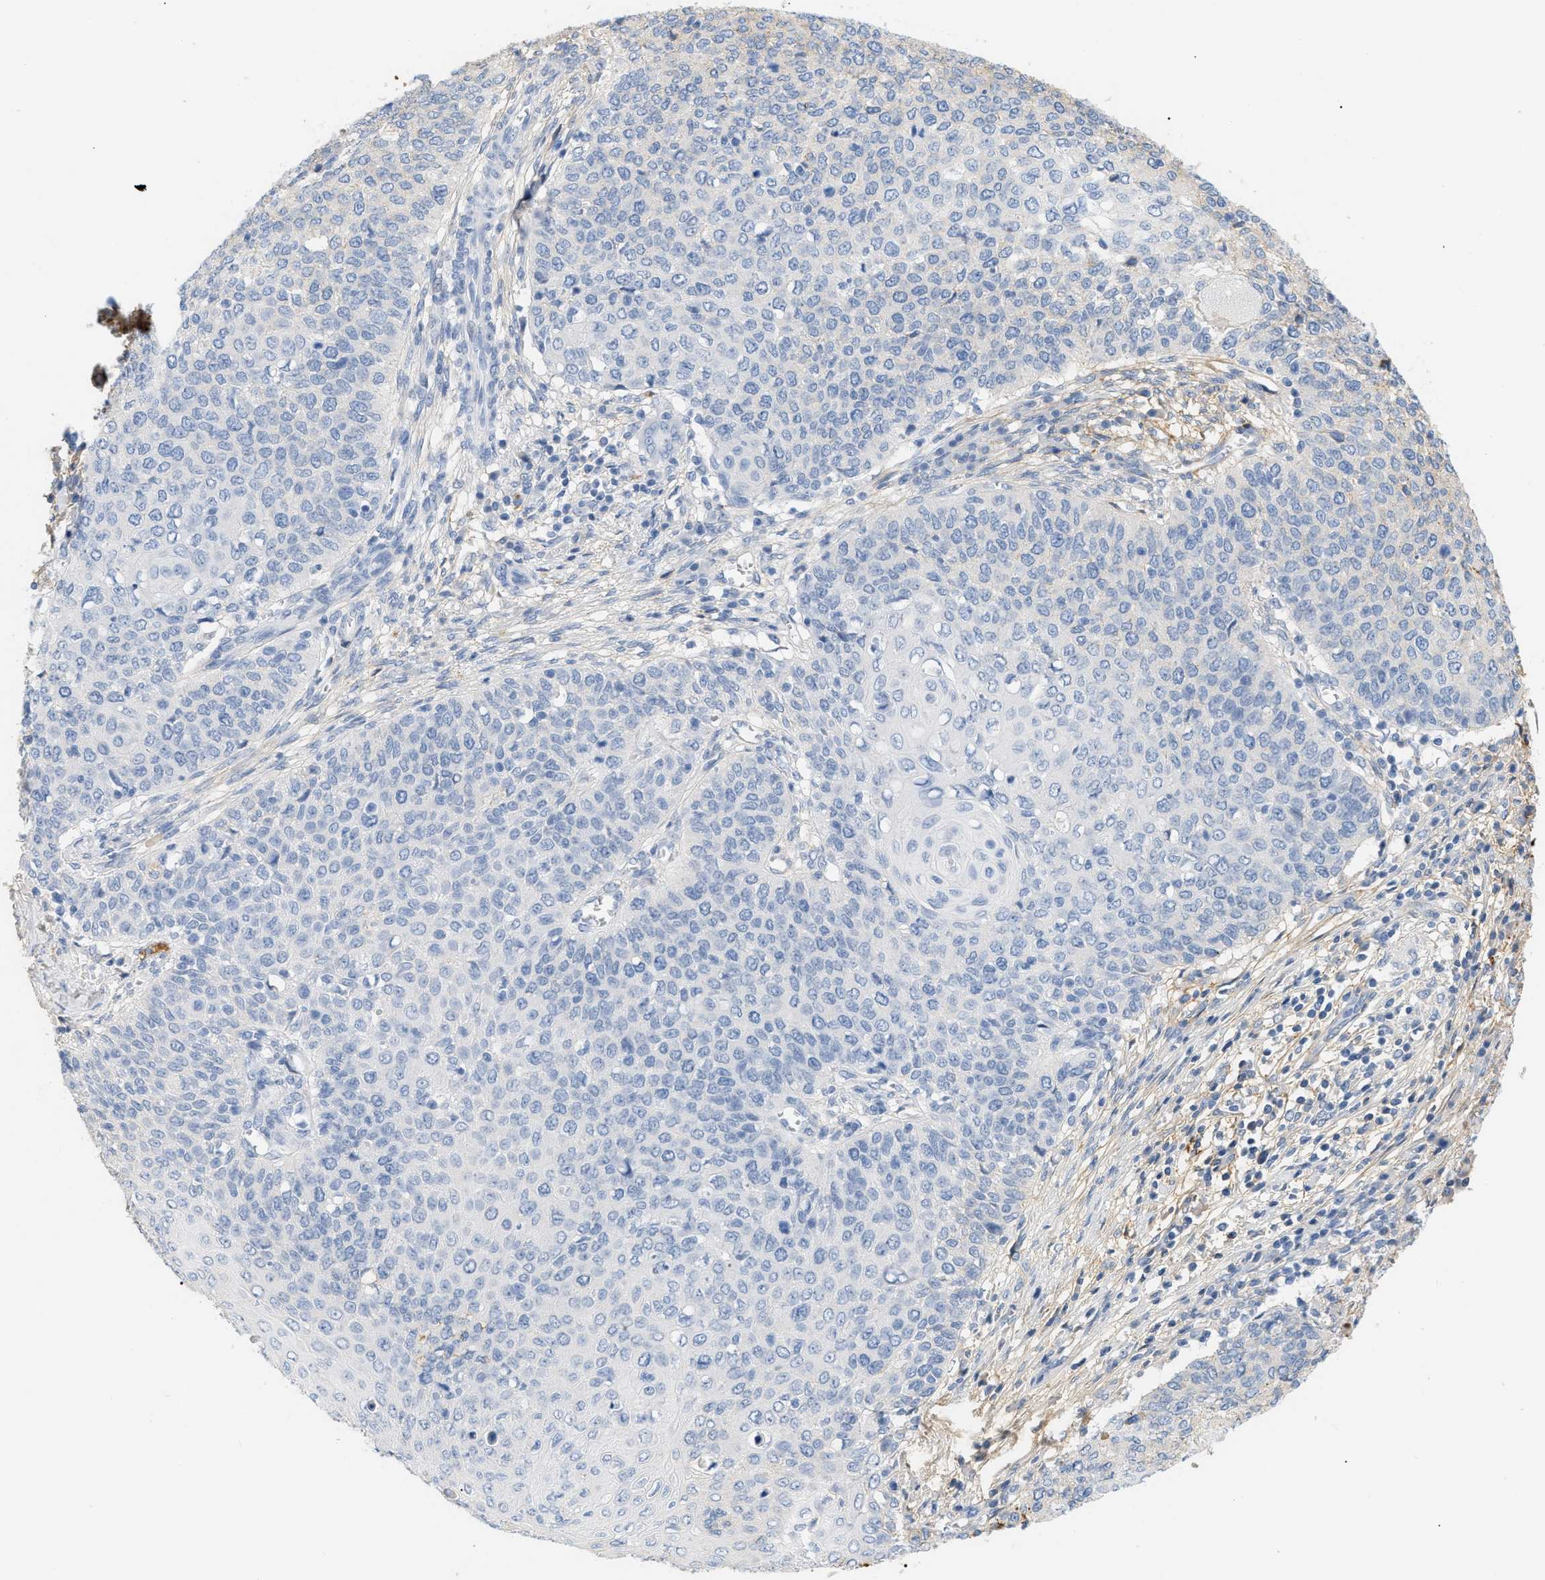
{"staining": {"intensity": "negative", "quantity": "none", "location": "none"}, "tissue": "cervical cancer", "cell_type": "Tumor cells", "image_type": "cancer", "snomed": [{"axis": "morphology", "description": "Squamous cell carcinoma, NOS"}, {"axis": "topography", "description": "Cervix"}], "caption": "Immunohistochemistry (IHC) of cervical squamous cell carcinoma demonstrates no expression in tumor cells.", "gene": "CFH", "patient": {"sex": "female", "age": 39}}